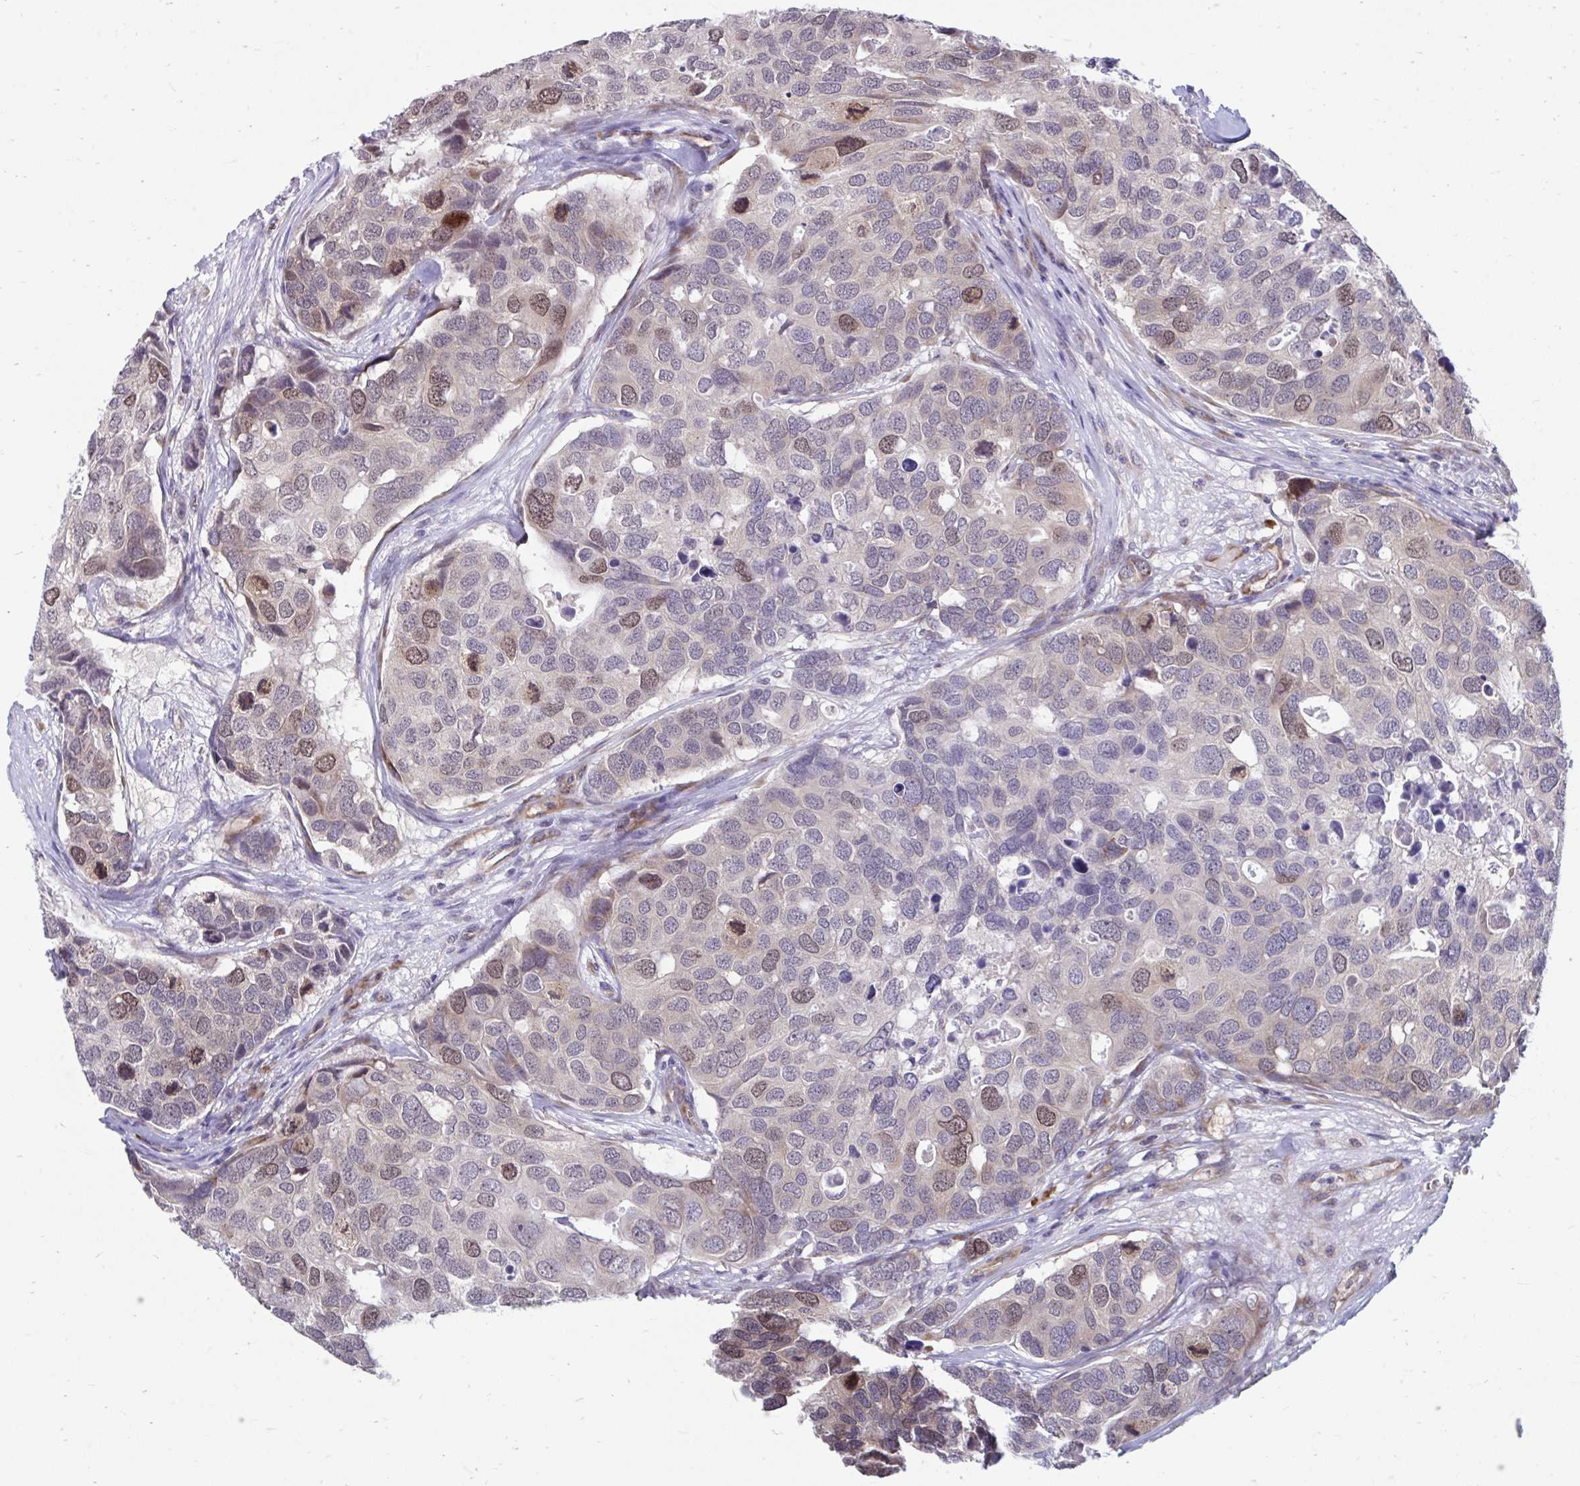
{"staining": {"intensity": "moderate", "quantity": "<25%", "location": "nuclear"}, "tissue": "breast cancer", "cell_type": "Tumor cells", "image_type": "cancer", "snomed": [{"axis": "morphology", "description": "Duct carcinoma"}, {"axis": "topography", "description": "Breast"}], "caption": "Human breast cancer stained for a protein (brown) displays moderate nuclear positive positivity in about <25% of tumor cells.", "gene": "SELENON", "patient": {"sex": "female", "age": 83}}